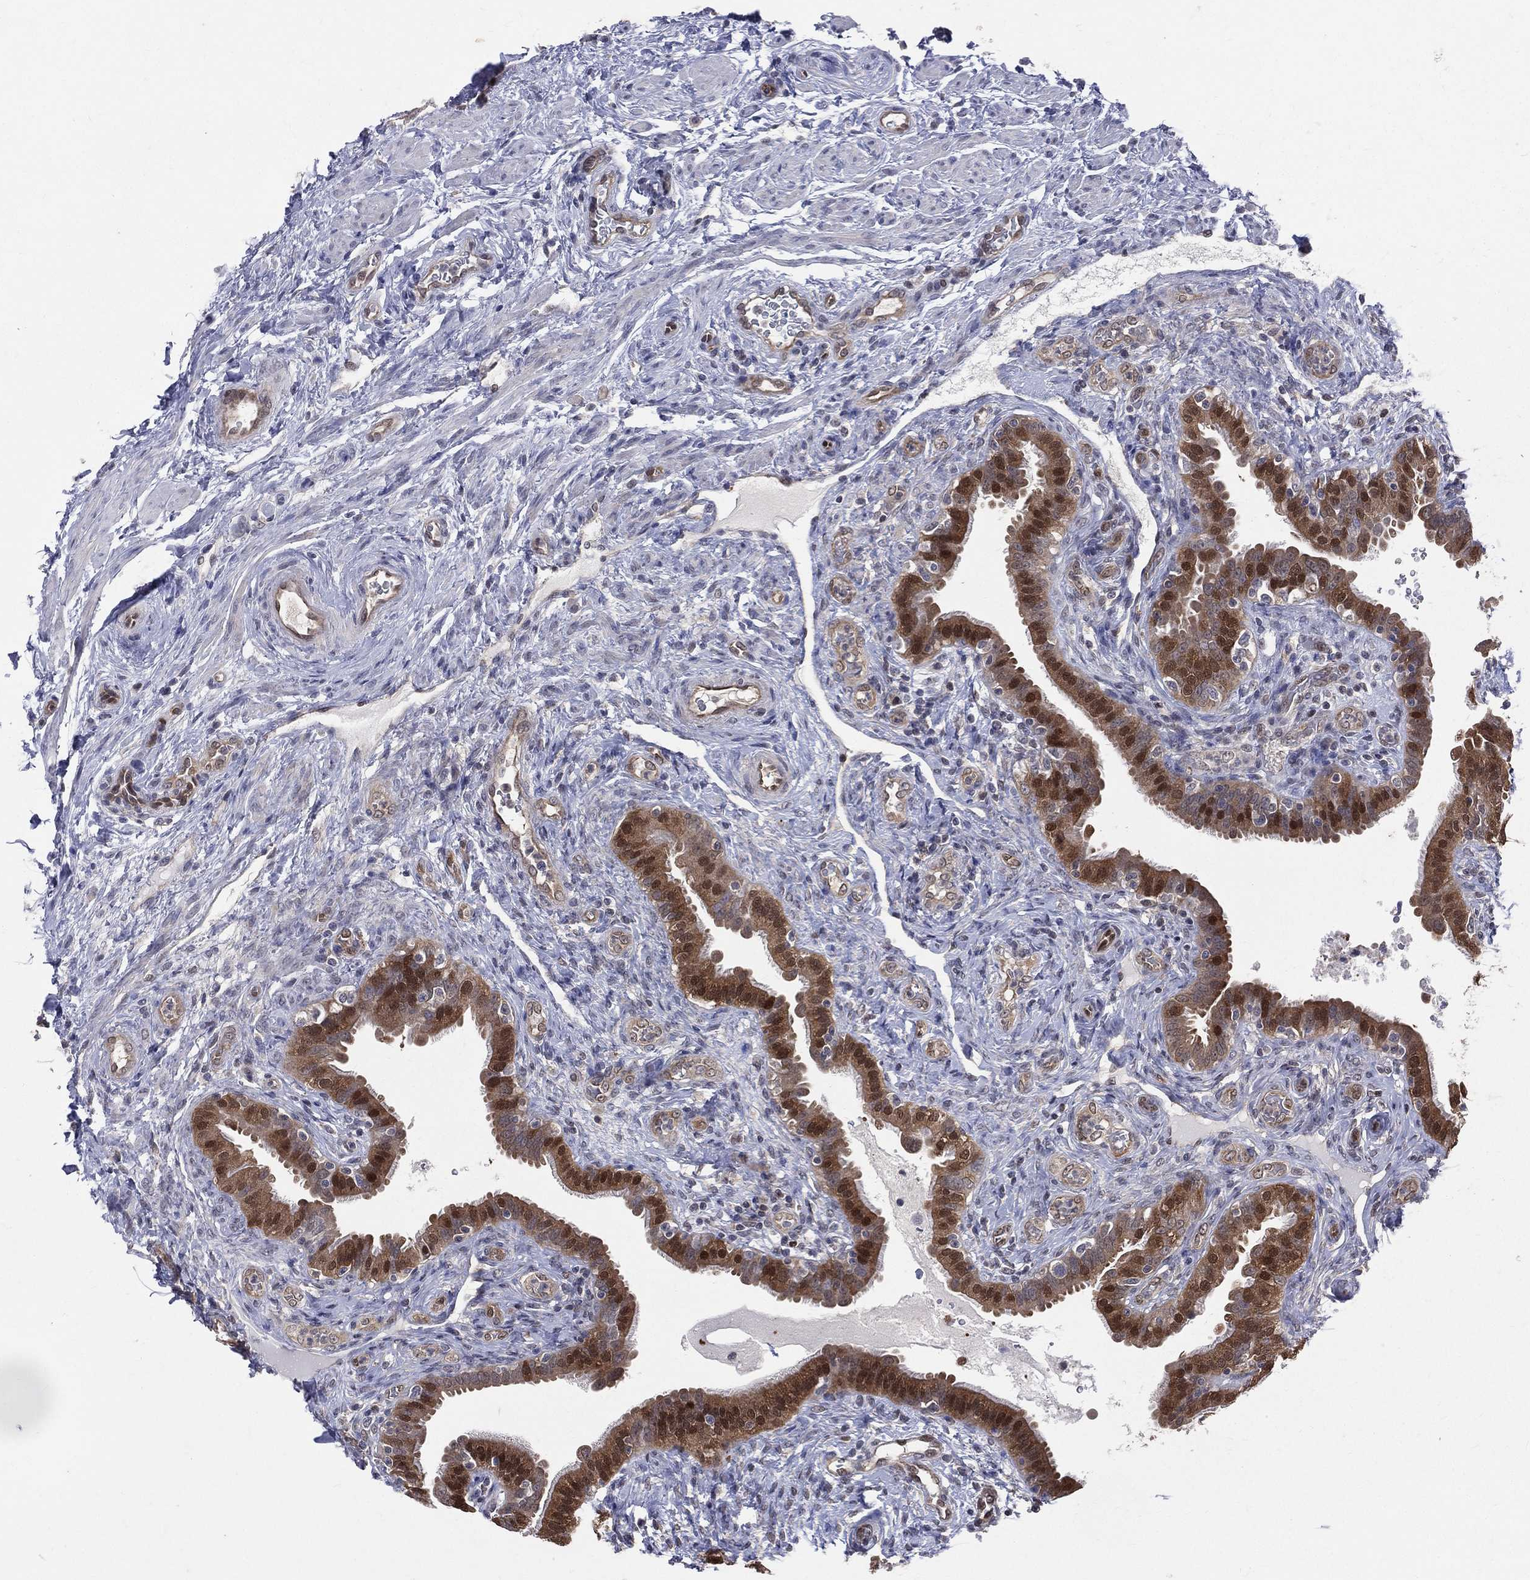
{"staining": {"intensity": "strong", "quantity": "25%-75%", "location": "cytoplasmic/membranous,nuclear"}, "tissue": "fallopian tube", "cell_type": "Glandular cells", "image_type": "normal", "snomed": [{"axis": "morphology", "description": "Normal tissue, NOS"}, {"axis": "topography", "description": "Fallopian tube"}], "caption": "Strong cytoplasmic/membranous,nuclear protein staining is present in approximately 25%-75% of glandular cells in fallopian tube.", "gene": "GMPR2", "patient": {"sex": "female", "age": 41}}